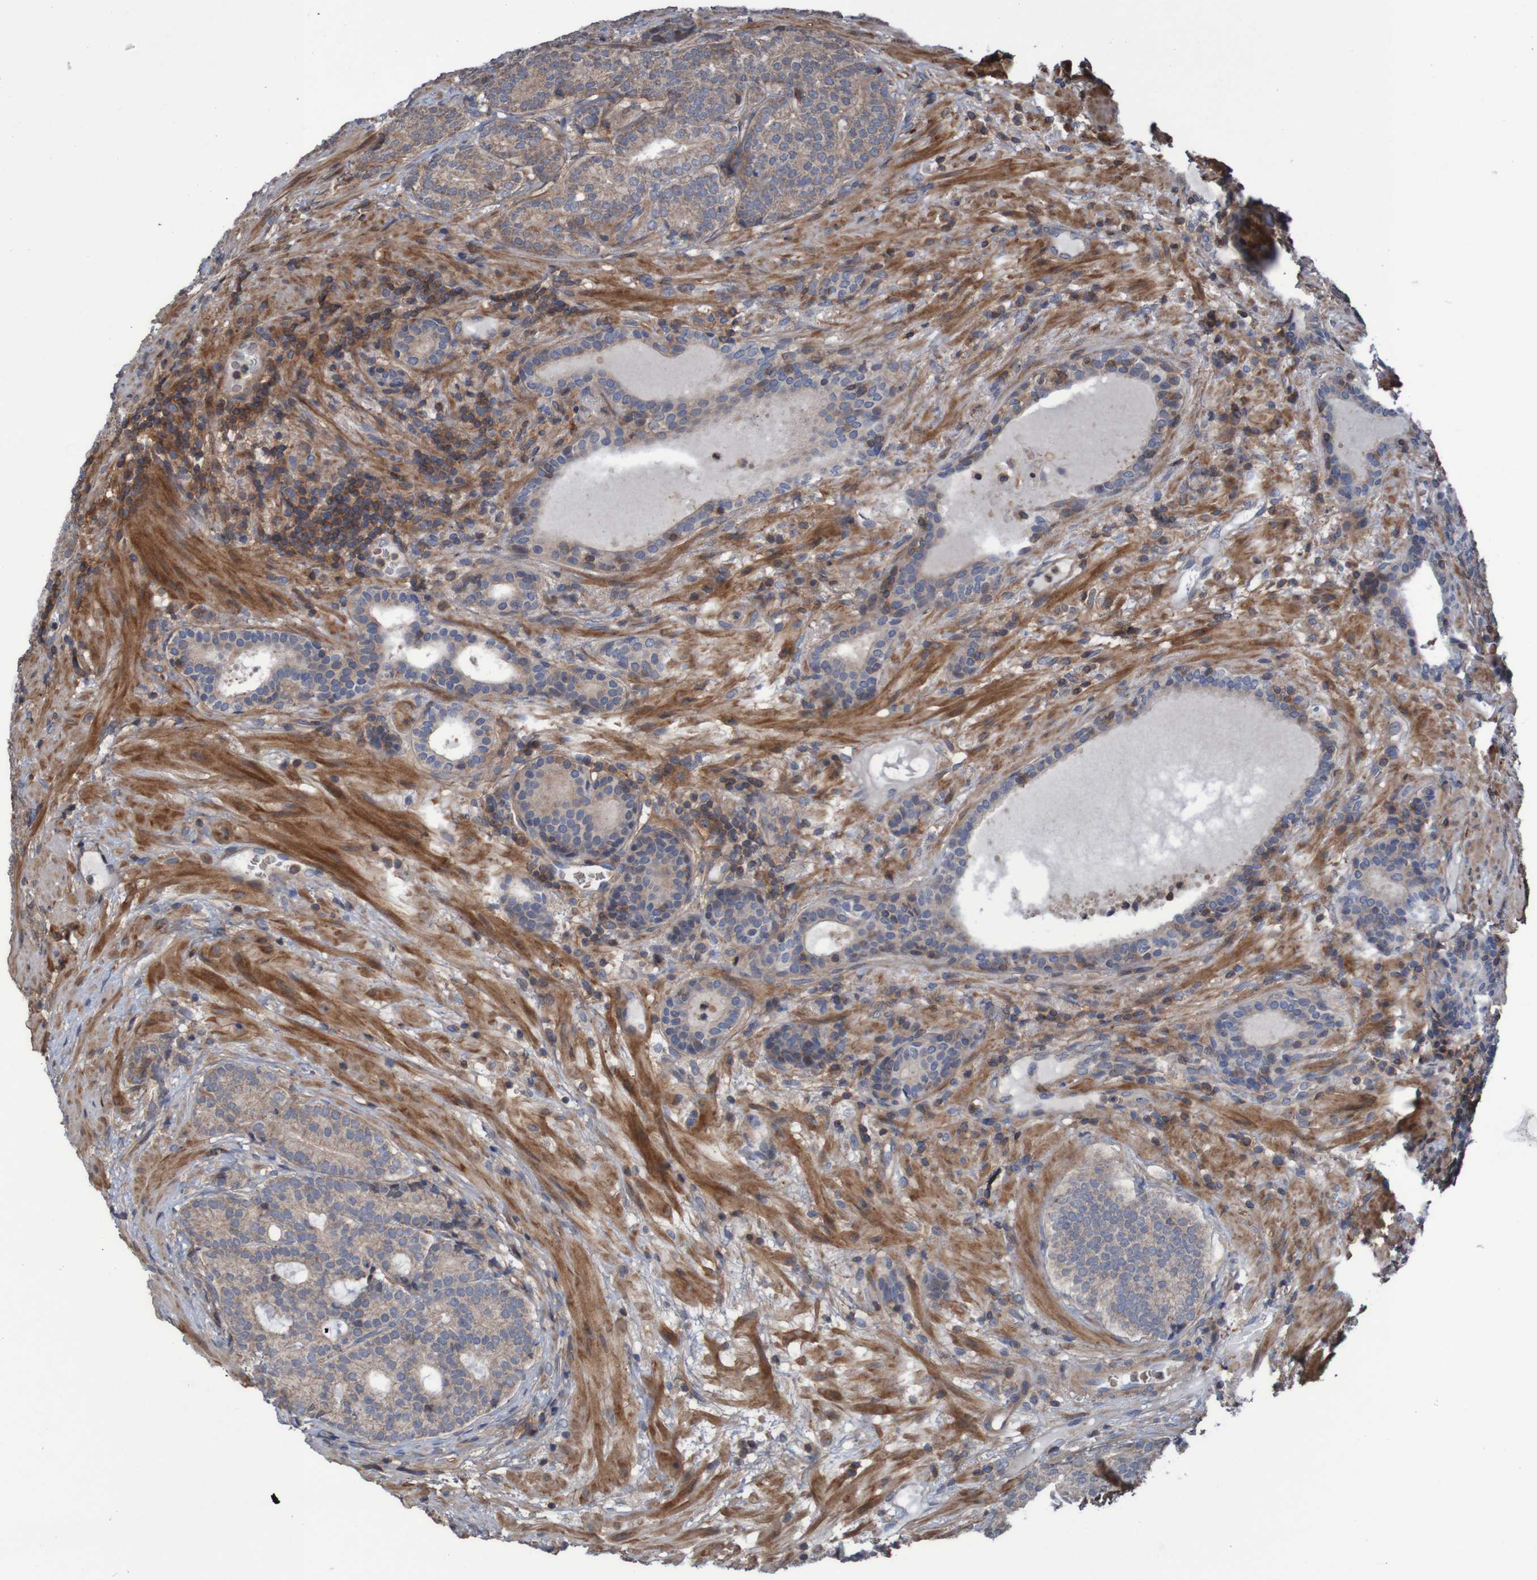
{"staining": {"intensity": "weak", "quantity": ">75%", "location": "cytoplasmic/membranous"}, "tissue": "prostate cancer", "cell_type": "Tumor cells", "image_type": "cancer", "snomed": [{"axis": "morphology", "description": "Adenocarcinoma, High grade"}, {"axis": "topography", "description": "Prostate"}], "caption": "A photomicrograph of prostate high-grade adenocarcinoma stained for a protein shows weak cytoplasmic/membranous brown staining in tumor cells. Nuclei are stained in blue.", "gene": "PDGFB", "patient": {"sex": "male", "age": 61}}